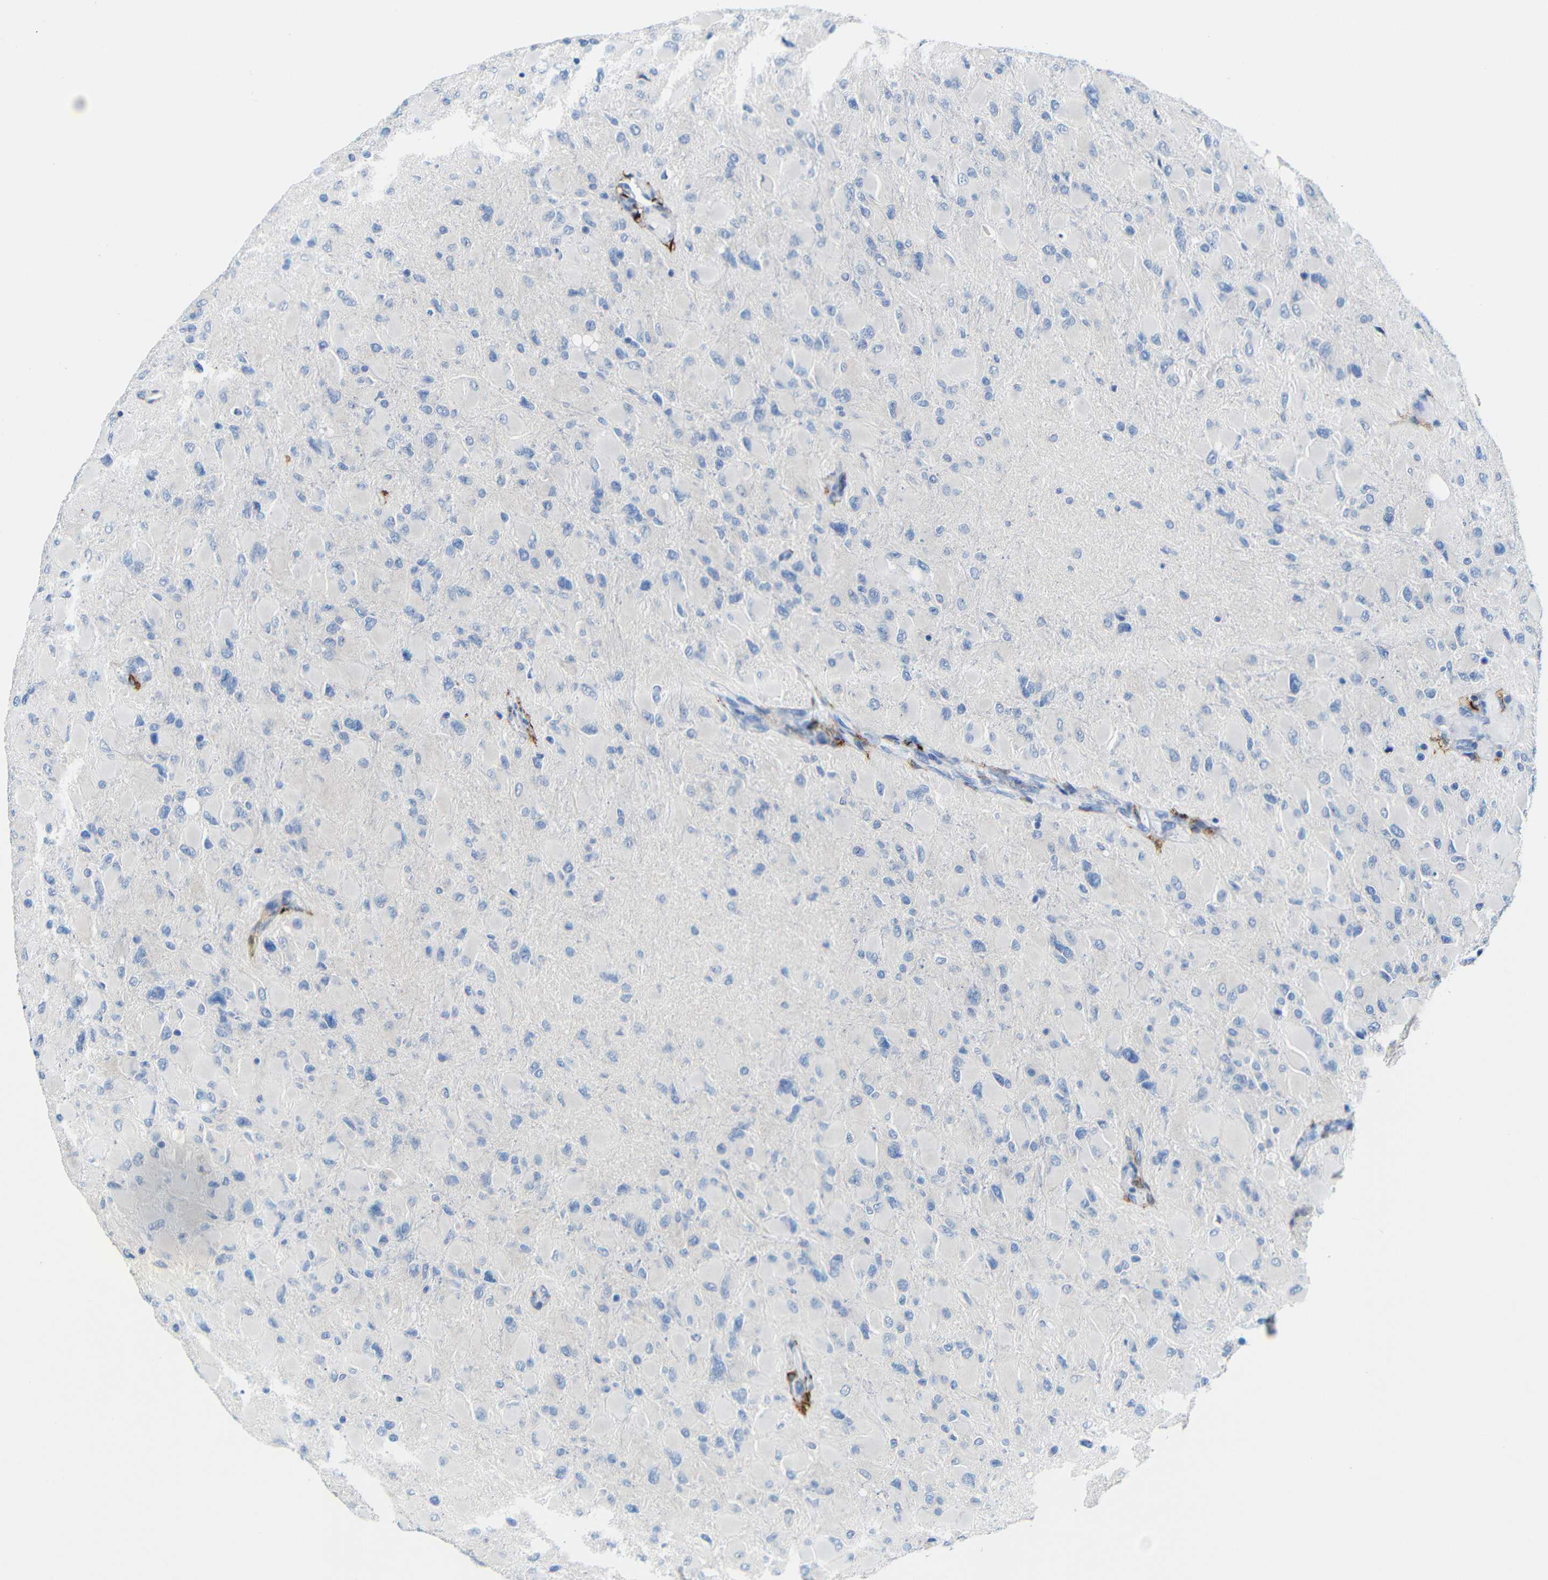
{"staining": {"intensity": "negative", "quantity": "none", "location": "none"}, "tissue": "glioma", "cell_type": "Tumor cells", "image_type": "cancer", "snomed": [{"axis": "morphology", "description": "Glioma, malignant, High grade"}, {"axis": "topography", "description": "Cerebral cortex"}], "caption": "A high-resolution micrograph shows immunohistochemistry staining of high-grade glioma (malignant), which exhibits no significant positivity in tumor cells.", "gene": "C1orf210", "patient": {"sex": "female", "age": 36}}